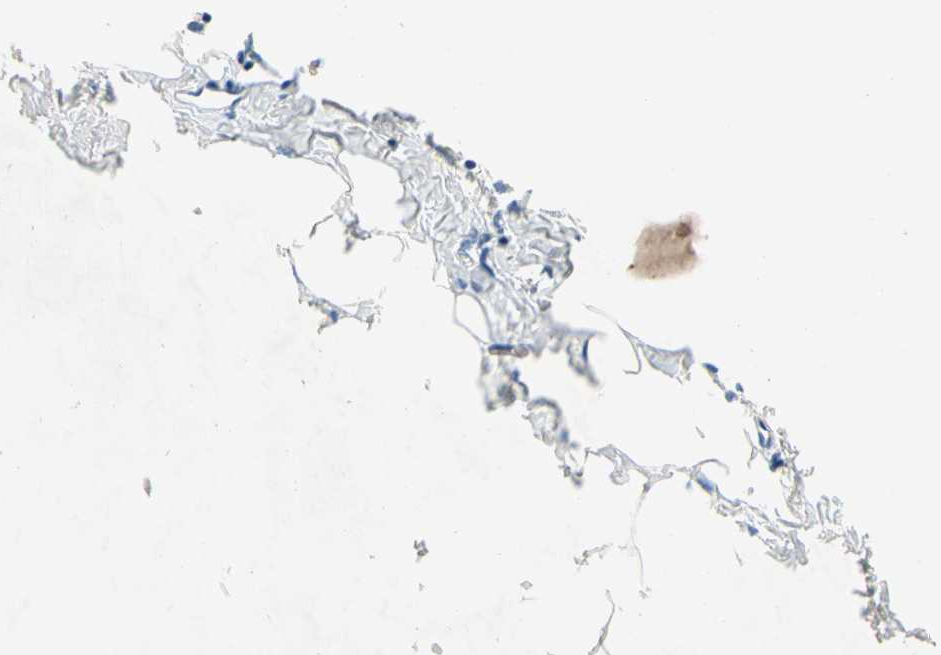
{"staining": {"intensity": "negative", "quantity": "none", "location": "none"}, "tissue": "breast", "cell_type": "Adipocytes", "image_type": "normal", "snomed": [{"axis": "morphology", "description": "Normal tissue, NOS"}, {"axis": "topography", "description": "Breast"}], "caption": "DAB (3,3'-diaminobenzidine) immunohistochemical staining of normal human breast displays no significant positivity in adipocytes. (Immunohistochemistry (ihc), brightfield microscopy, high magnification).", "gene": "NDFIP2", "patient": {"sex": "female", "age": 27}}